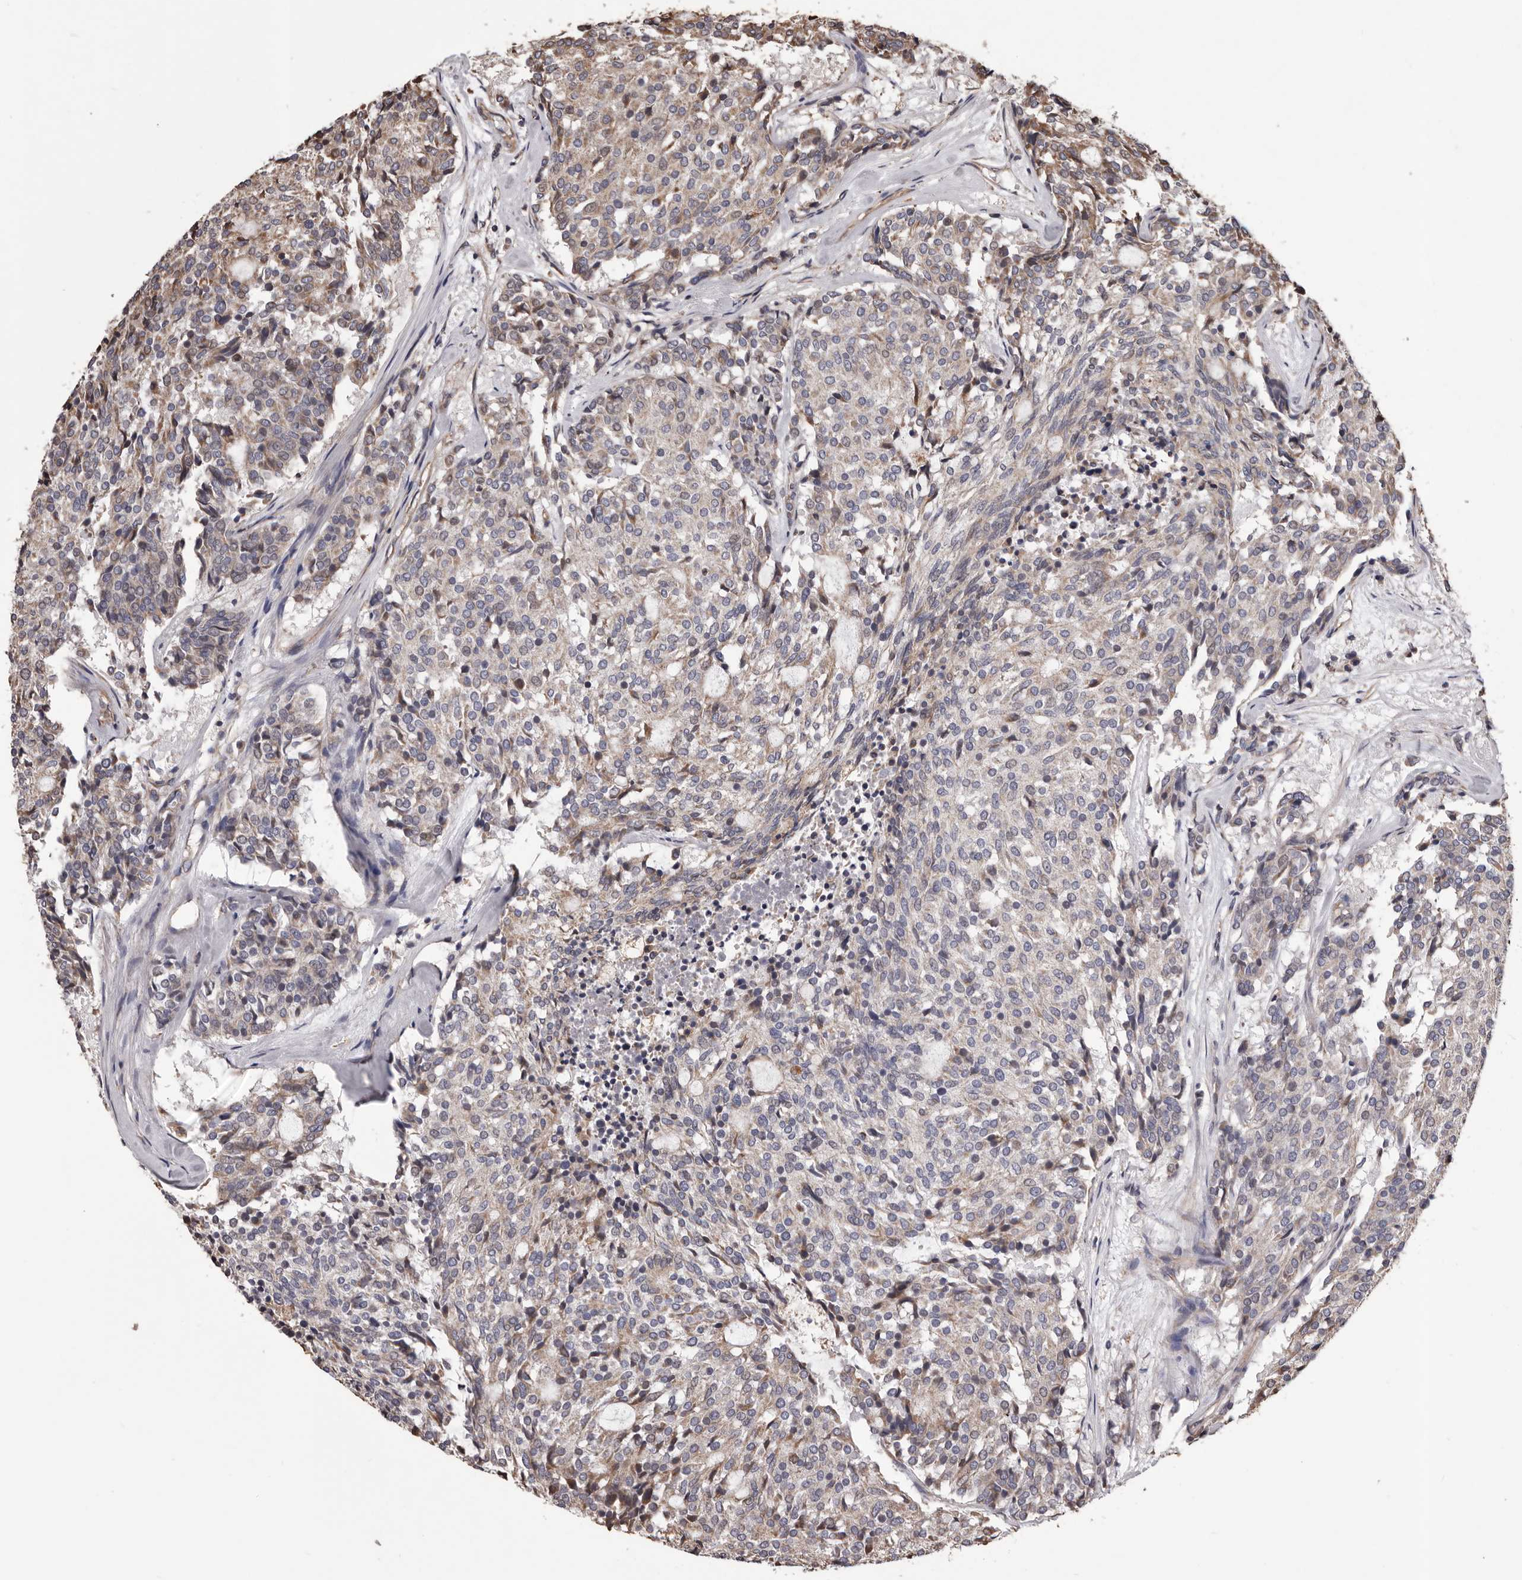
{"staining": {"intensity": "weak", "quantity": "25%-75%", "location": "cytoplasmic/membranous"}, "tissue": "carcinoid", "cell_type": "Tumor cells", "image_type": "cancer", "snomed": [{"axis": "morphology", "description": "Carcinoid, malignant, NOS"}, {"axis": "topography", "description": "Pancreas"}], "caption": "Weak cytoplasmic/membranous expression is present in approximately 25%-75% of tumor cells in carcinoid (malignant). The staining was performed using DAB to visualize the protein expression in brown, while the nuclei were stained in blue with hematoxylin (Magnification: 20x).", "gene": "CEP104", "patient": {"sex": "female", "age": 54}}